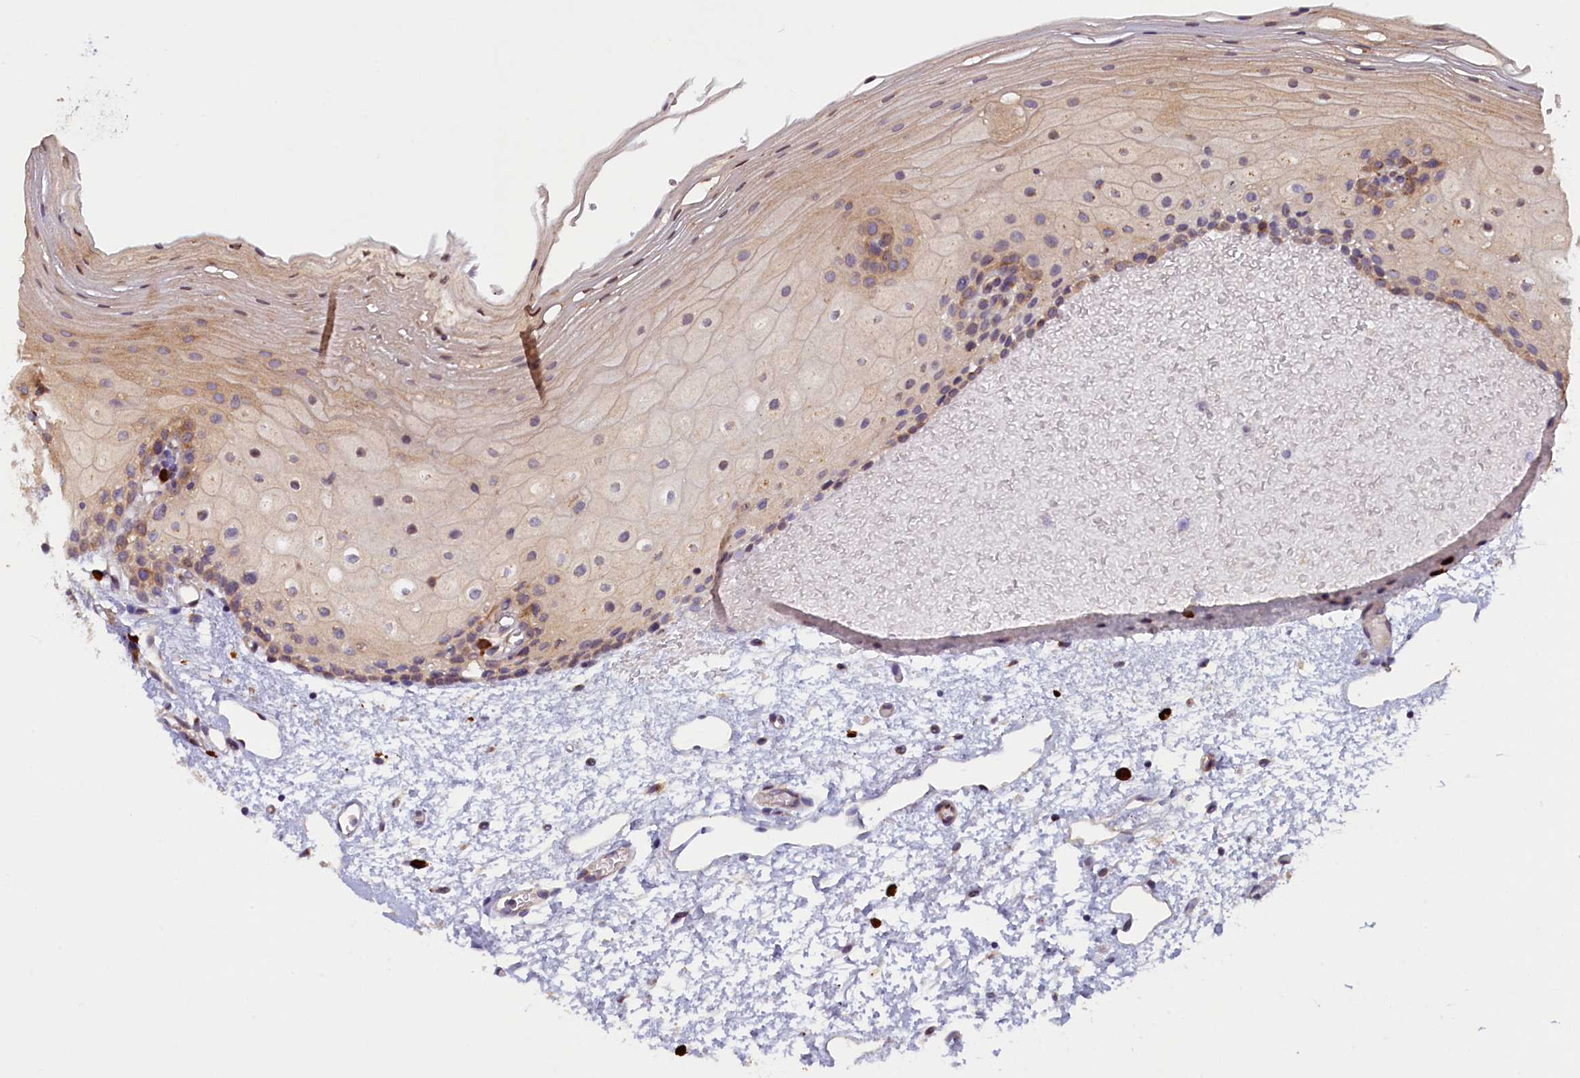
{"staining": {"intensity": "moderate", "quantity": "<25%", "location": "cytoplasmic/membranous"}, "tissue": "oral mucosa", "cell_type": "Squamous epithelial cells", "image_type": "normal", "snomed": [{"axis": "morphology", "description": "Normal tissue, NOS"}, {"axis": "topography", "description": "Oral tissue"}], "caption": "Brown immunohistochemical staining in benign oral mucosa demonstrates moderate cytoplasmic/membranous staining in approximately <25% of squamous epithelial cells. (DAB (3,3'-diaminobenzidine) IHC with brightfield microscopy, high magnification).", "gene": "CCDC9B", "patient": {"sex": "female", "age": 70}}